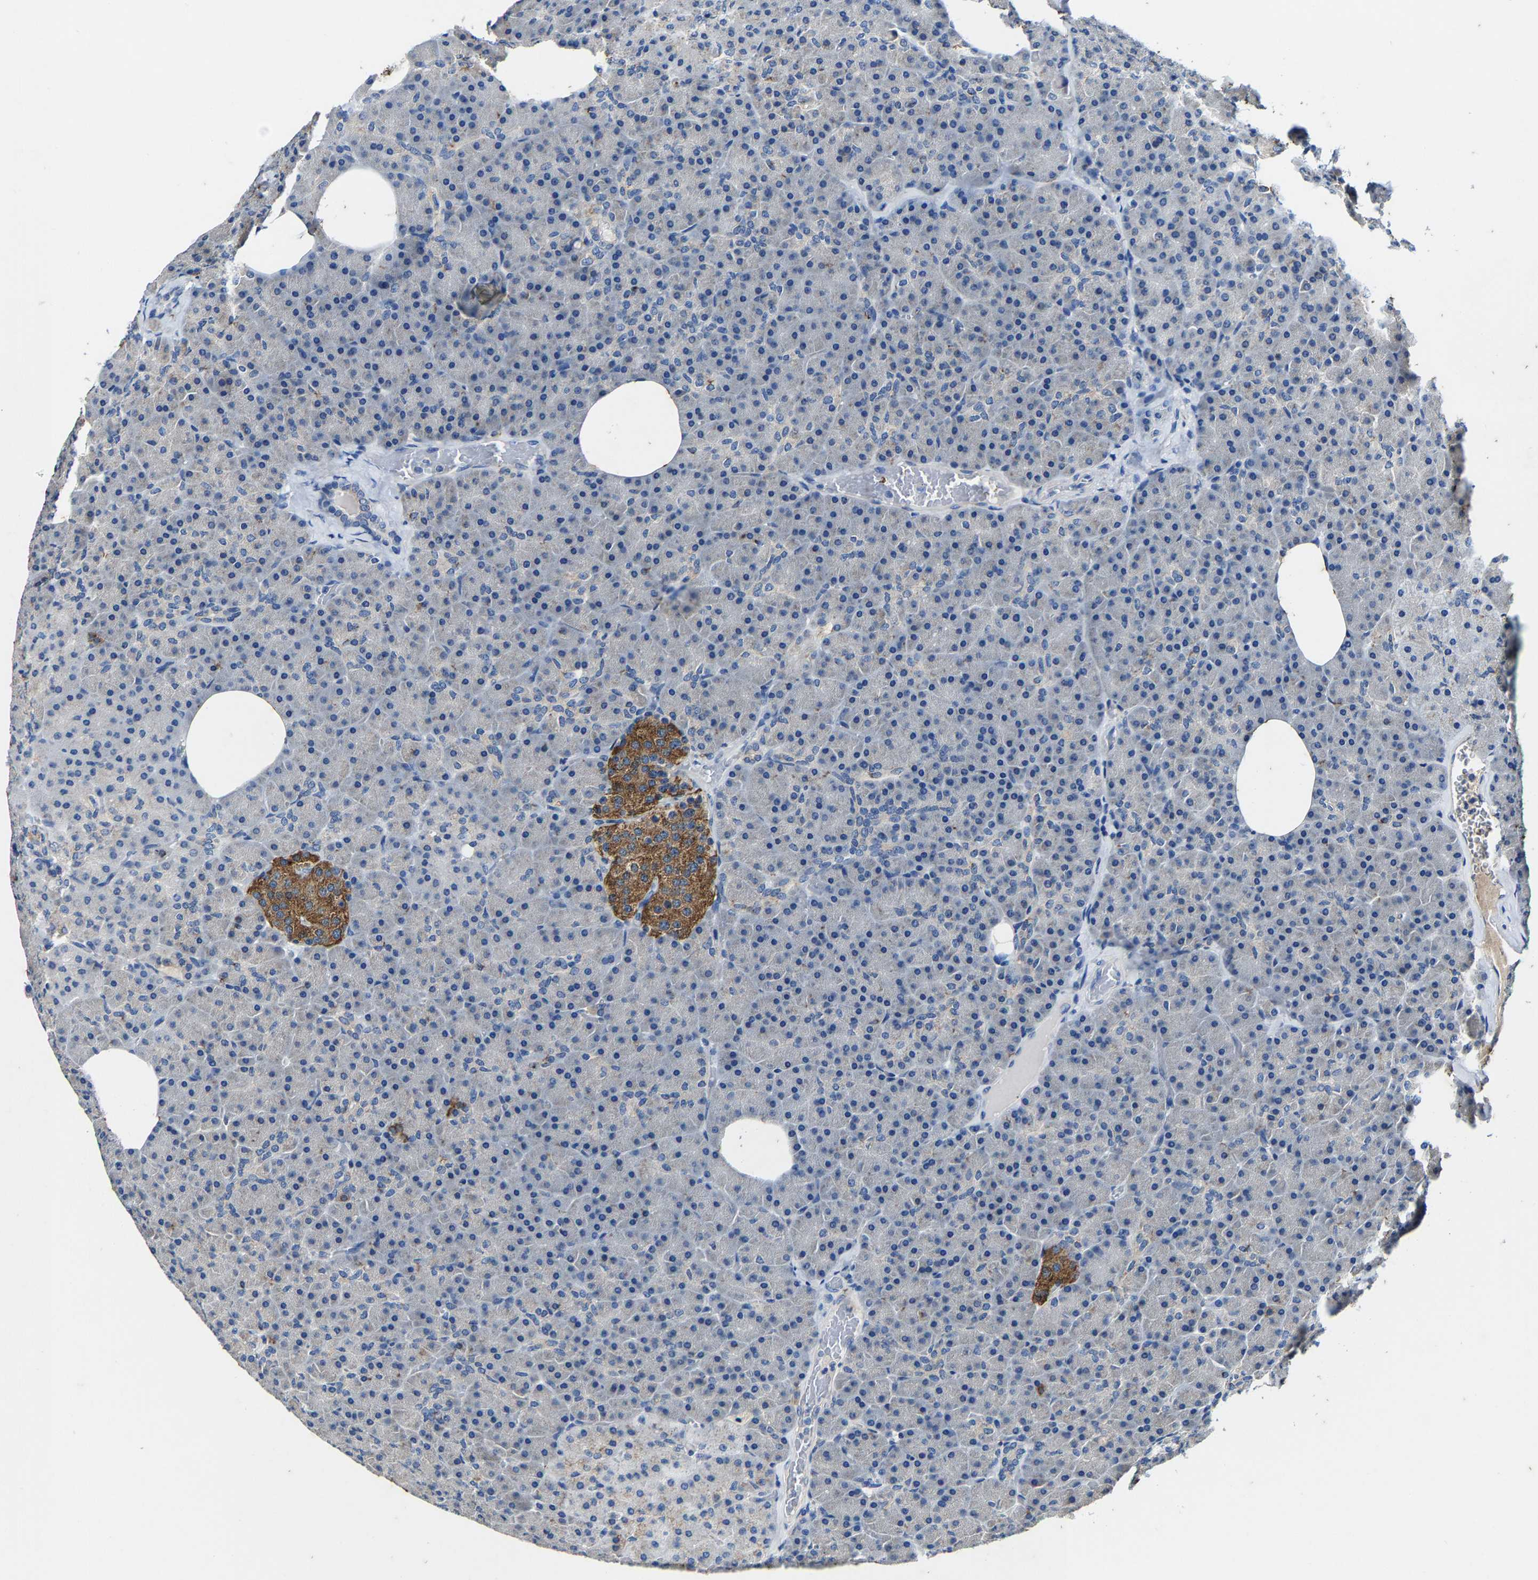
{"staining": {"intensity": "negative", "quantity": "none", "location": "none"}, "tissue": "pancreas", "cell_type": "Exocrine glandular cells", "image_type": "normal", "snomed": [{"axis": "morphology", "description": "Normal tissue, NOS"}, {"axis": "morphology", "description": "Carcinoid, malignant, NOS"}, {"axis": "topography", "description": "Pancreas"}], "caption": "A photomicrograph of pancreas stained for a protein reveals no brown staining in exocrine glandular cells. Nuclei are stained in blue.", "gene": "SLC25A25", "patient": {"sex": "female", "age": 35}}